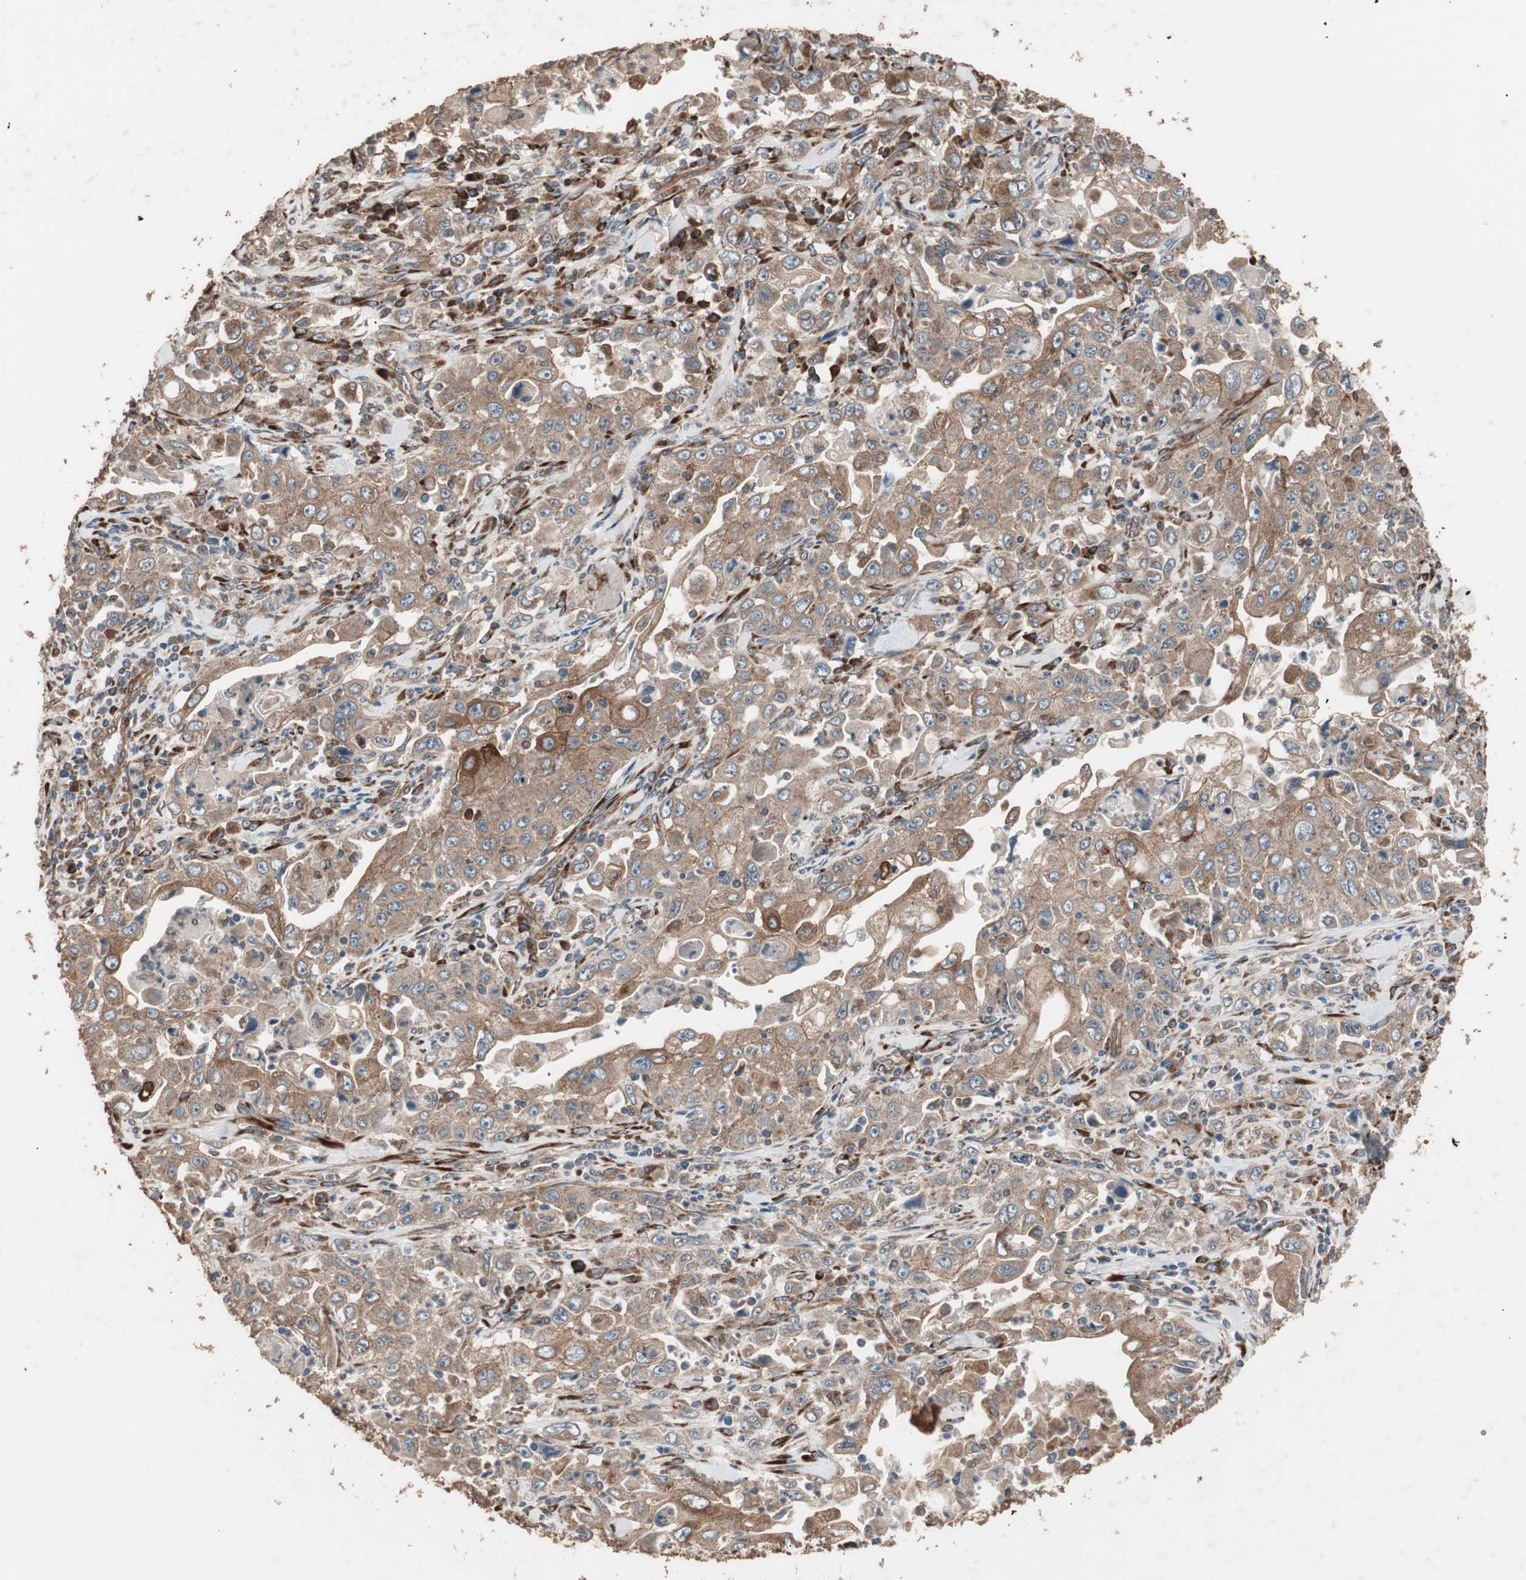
{"staining": {"intensity": "moderate", "quantity": ">75%", "location": "cytoplasmic/membranous"}, "tissue": "pancreatic cancer", "cell_type": "Tumor cells", "image_type": "cancer", "snomed": [{"axis": "morphology", "description": "Adenocarcinoma, NOS"}, {"axis": "topography", "description": "Pancreas"}], "caption": "High-power microscopy captured an IHC image of adenocarcinoma (pancreatic), revealing moderate cytoplasmic/membranous positivity in about >75% of tumor cells. (DAB IHC with brightfield microscopy, high magnification).", "gene": "LZTS1", "patient": {"sex": "male", "age": 70}}